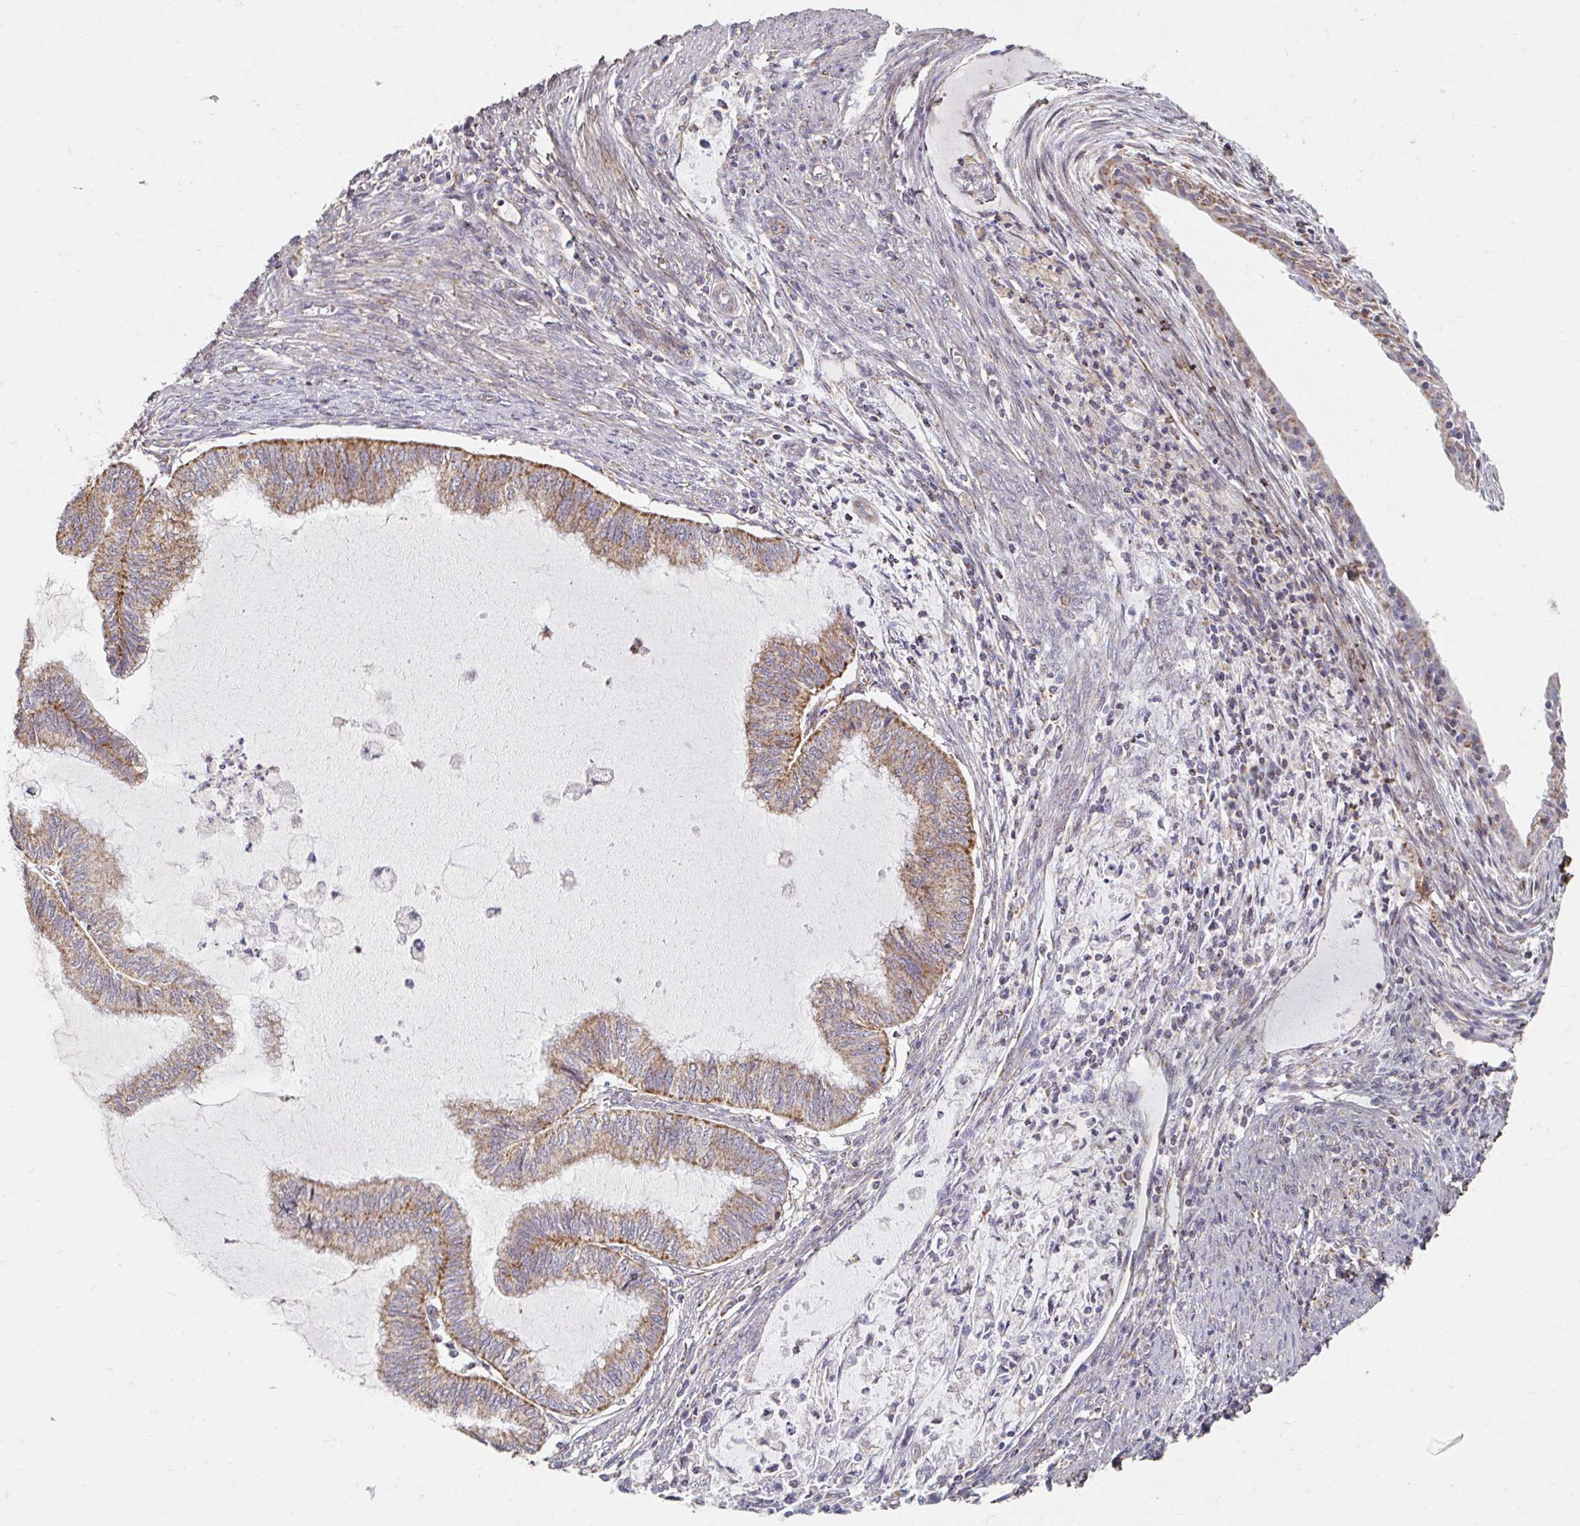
{"staining": {"intensity": "moderate", "quantity": ">75%", "location": "cytoplasmic/membranous"}, "tissue": "endometrial cancer", "cell_type": "Tumor cells", "image_type": "cancer", "snomed": [{"axis": "morphology", "description": "Adenocarcinoma, NOS"}, {"axis": "topography", "description": "Endometrium"}], "caption": "The histopathology image exhibits staining of endometrial cancer (adenocarcinoma), revealing moderate cytoplasmic/membranous protein expression (brown color) within tumor cells.", "gene": "MAVS", "patient": {"sex": "female", "age": 79}}